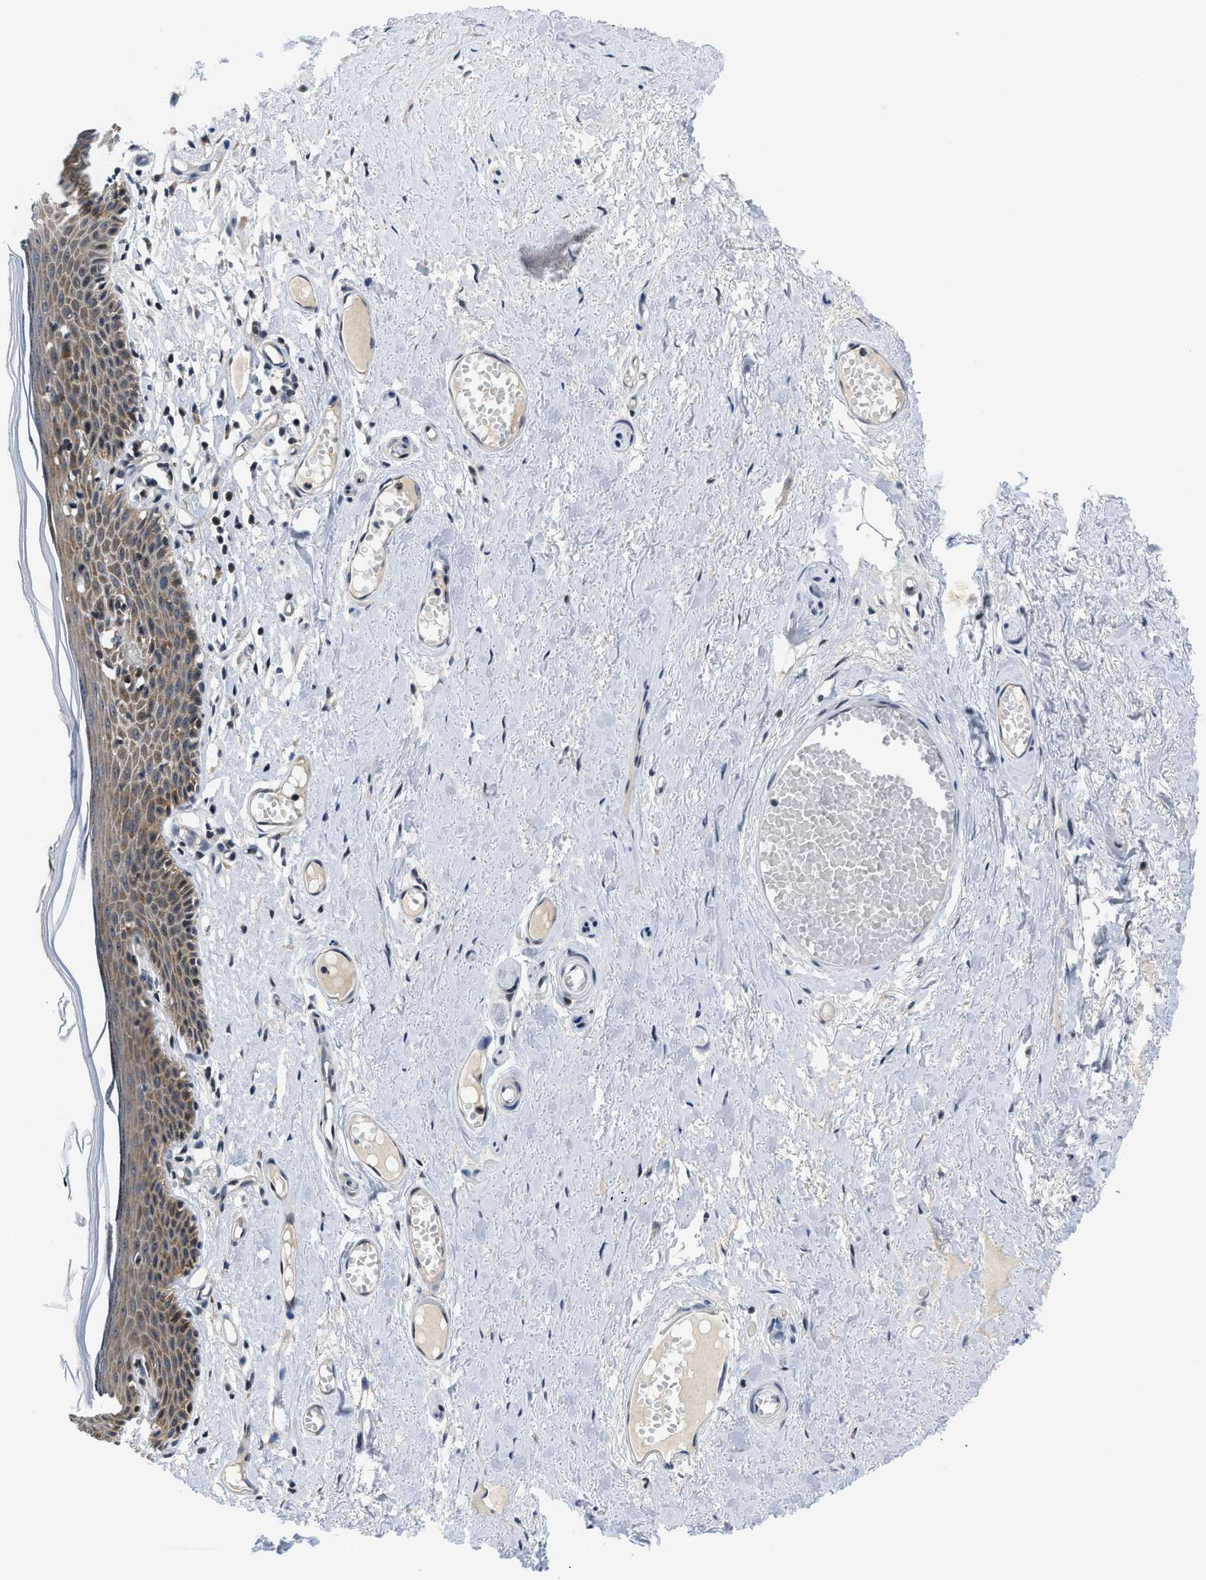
{"staining": {"intensity": "moderate", "quantity": ">75%", "location": "cytoplasmic/membranous"}, "tissue": "skin", "cell_type": "Epidermal cells", "image_type": "normal", "snomed": [{"axis": "morphology", "description": "Normal tissue, NOS"}, {"axis": "topography", "description": "Adipose tissue"}, {"axis": "topography", "description": "Vascular tissue"}, {"axis": "topography", "description": "Anal"}, {"axis": "topography", "description": "Peripheral nerve tissue"}], "caption": "DAB immunohistochemical staining of normal human skin demonstrates moderate cytoplasmic/membranous protein expression in approximately >75% of epidermal cells.", "gene": "IKBKE", "patient": {"sex": "female", "age": 54}}